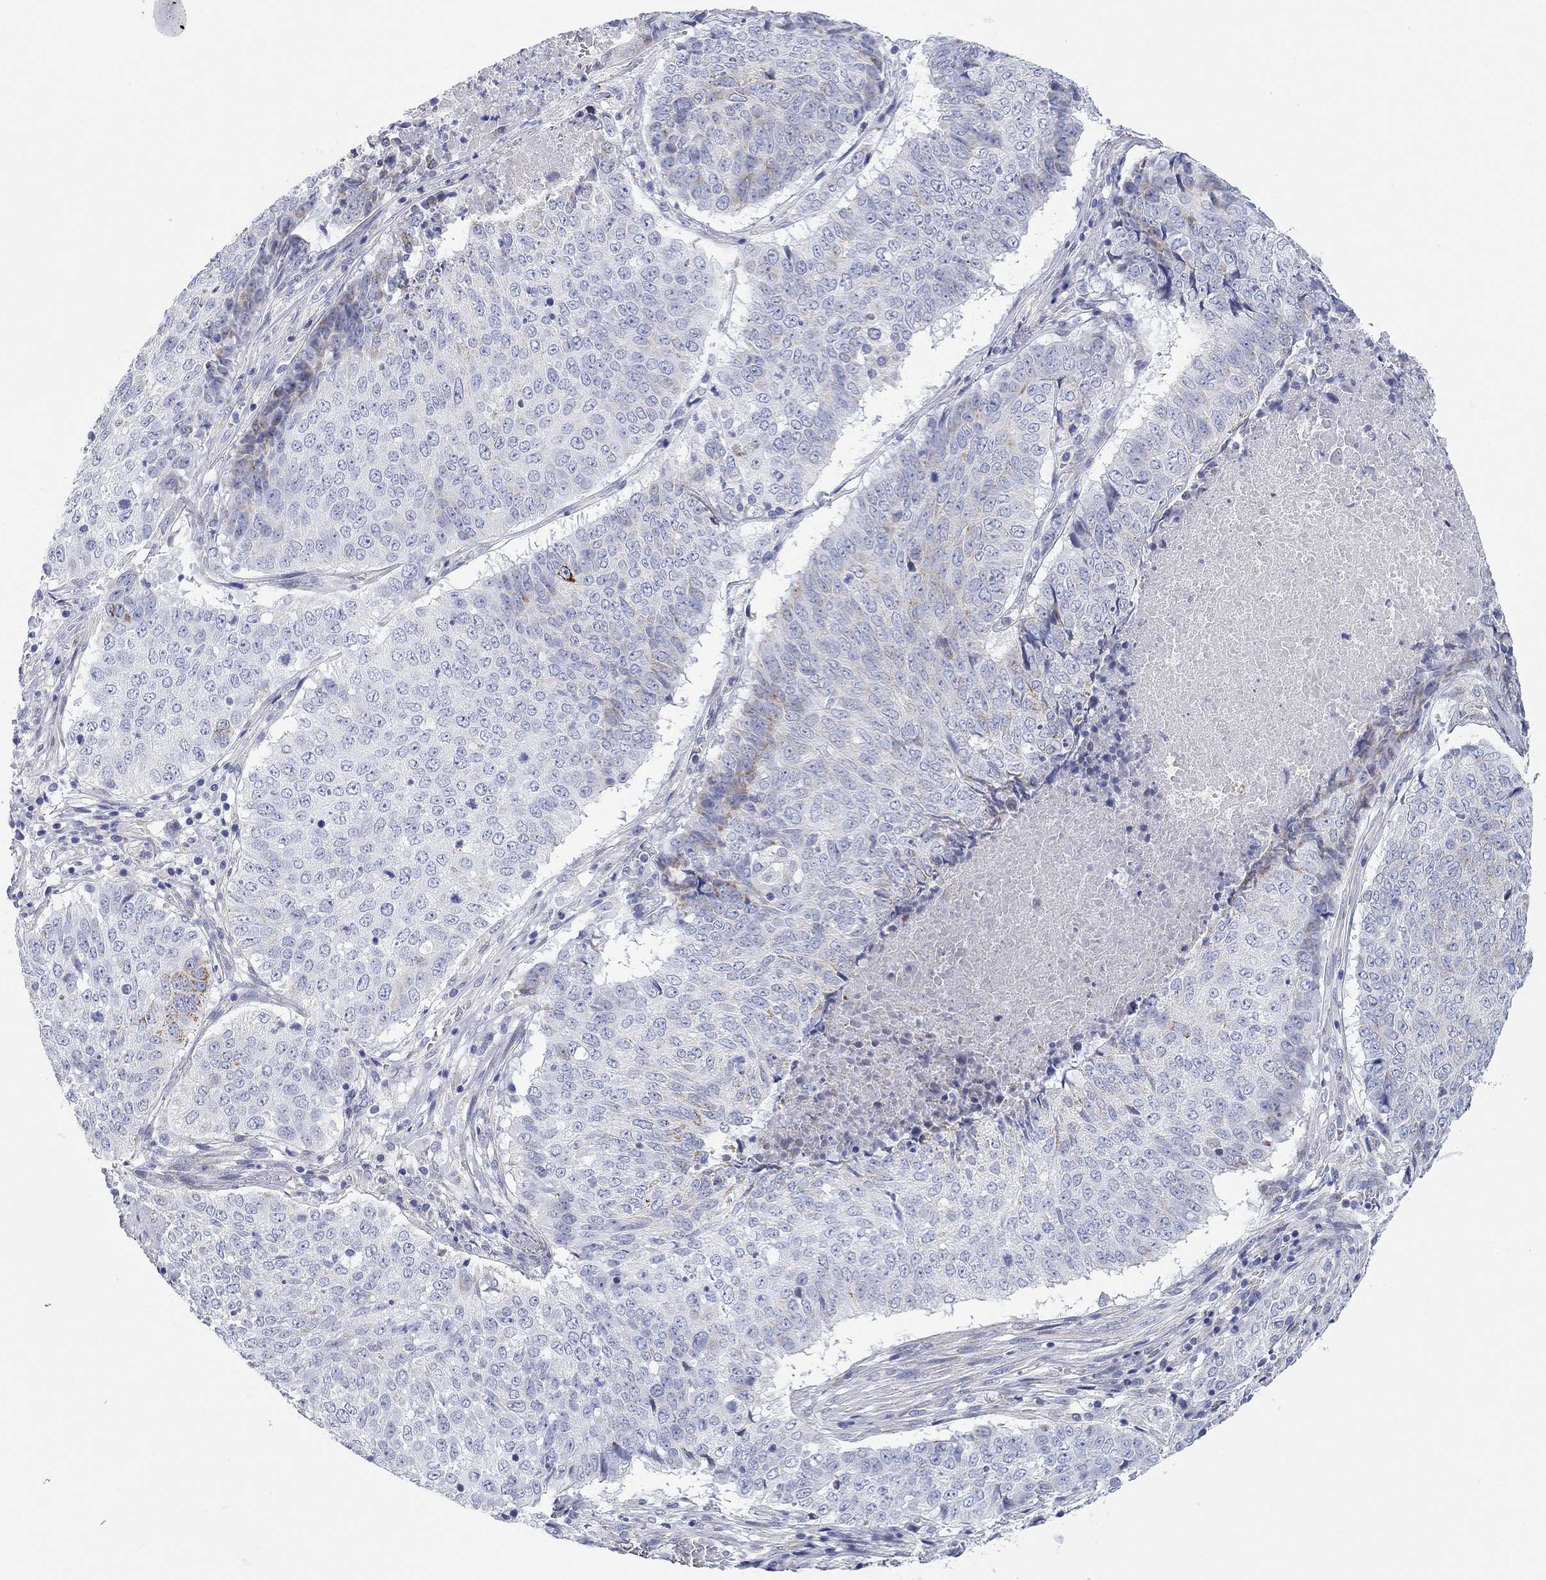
{"staining": {"intensity": "weak", "quantity": "<25%", "location": "cytoplasmic/membranous"}, "tissue": "lung cancer", "cell_type": "Tumor cells", "image_type": "cancer", "snomed": [{"axis": "morphology", "description": "Squamous cell carcinoma, NOS"}, {"axis": "topography", "description": "Lung"}], "caption": "An IHC photomicrograph of lung cancer is shown. There is no staining in tumor cells of lung cancer.", "gene": "CHI3L2", "patient": {"sex": "male", "age": 64}}